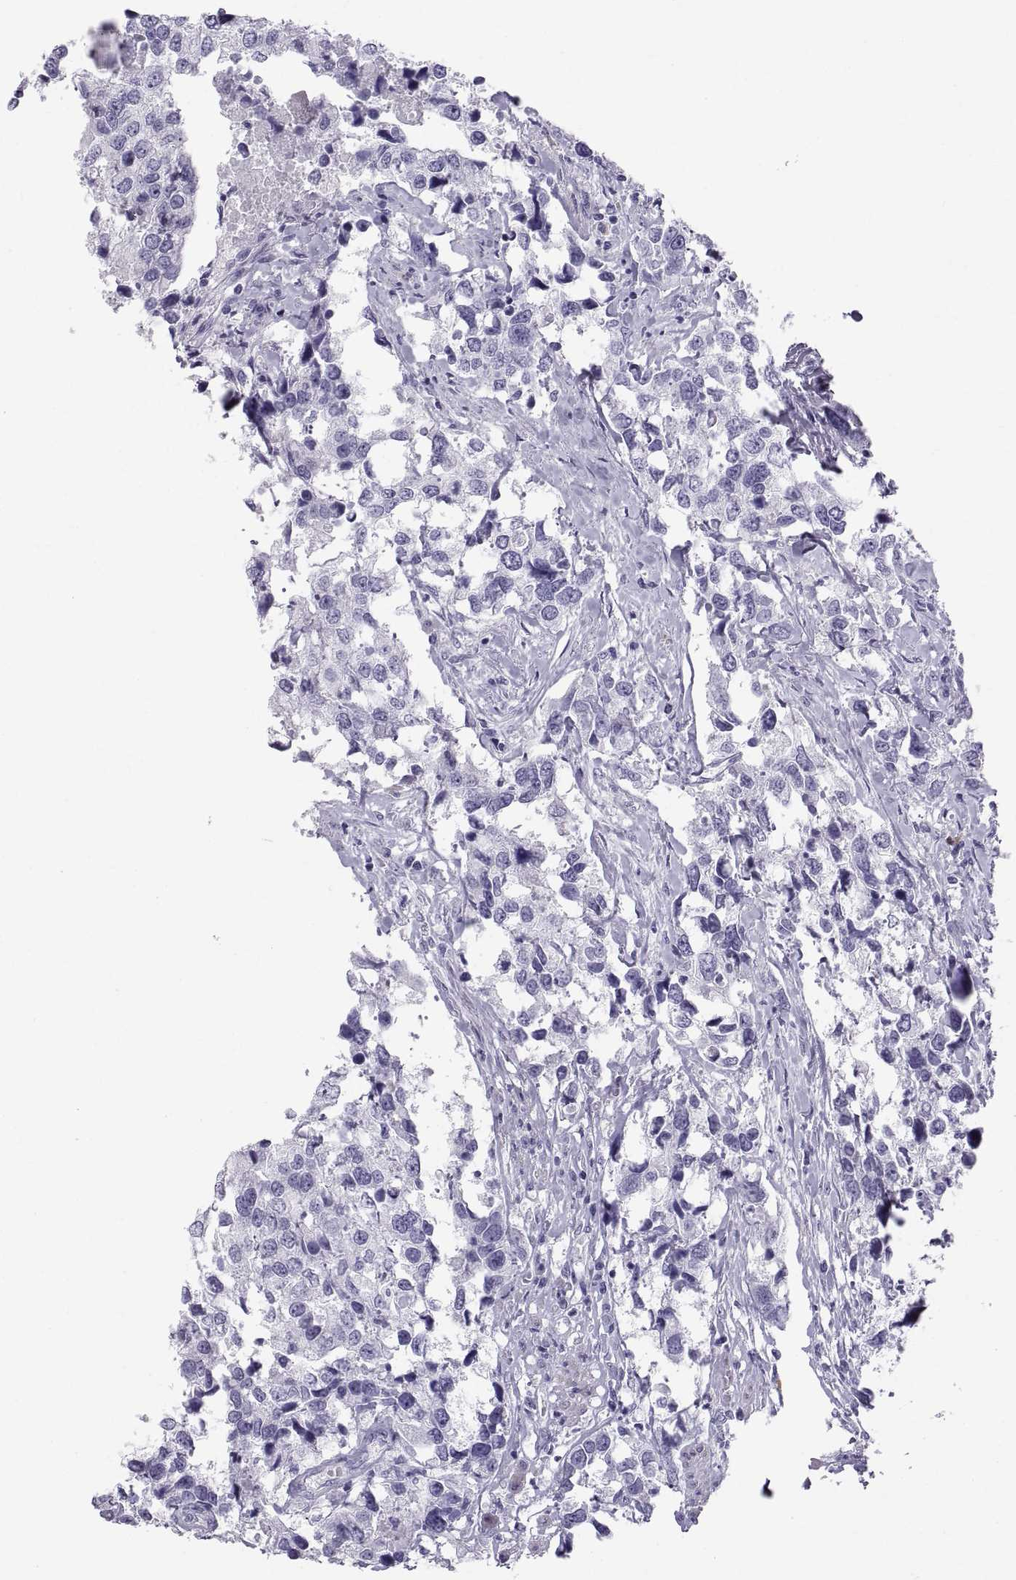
{"staining": {"intensity": "negative", "quantity": "none", "location": "none"}, "tissue": "urothelial cancer", "cell_type": "Tumor cells", "image_type": "cancer", "snomed": [{"axis": "morphology", "description": "Urothelial carcinoma, NOS"}, {"axis": "morphology", "description": "Urothelial carcinoma, High grade"}, {"axis": "topography", "description": "Urinary bladder"}], "caption": "Tumor cells are negative for brown protein staining in urothelial cancer. The staining was performed using DAB (3,3'-diaminobenzidine) to visualize the protein expression in brown, while the nuclei were stained in blue with hematoxylin (Magnification: 20x).", "gene": "CT47A10", "patient": {"sex": "male", "age": 63}}